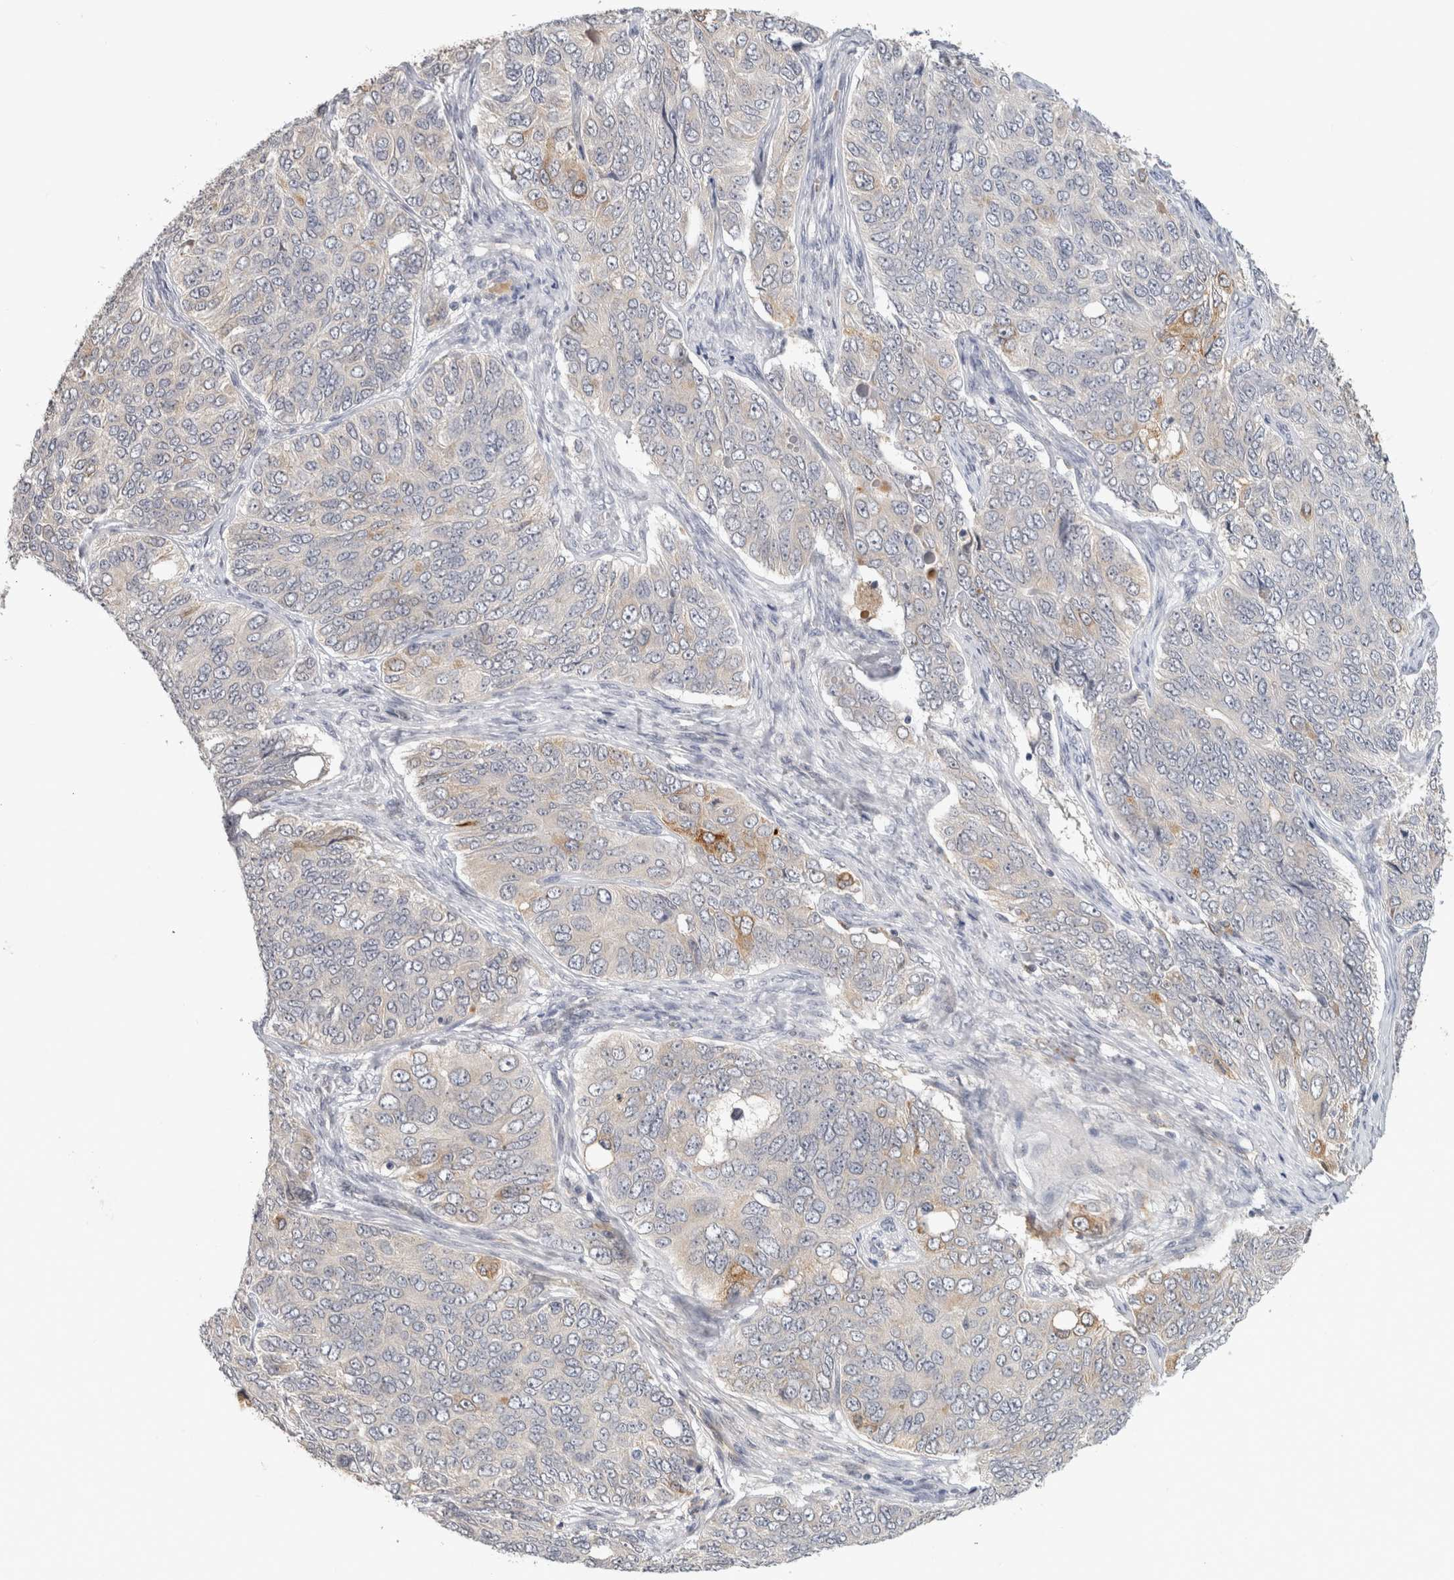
{"staining": {"intensity": "moderate", "quantity": "<25%", "location": "cytoplasmic/membranous"}, "tissue": "ovarian cancer", "cell_type": "Tumor cells", "image_type": "cancer", "snomed": [{"axis": "morphology", "description": "Carcinoma, endometroid"}, {"axis": "topography", "description": "Ovary"}], "caption": "Brown immunohistochemical staining in ovarian endometroid carcinoma exhibits moderate cytoplasmic/membranous positivity in about <25% of tumor cells. (brown staining indicates protein expression, while blue staining denotes nuclei).", "gene": "APOL2", "patient": {"sex": "female", "age": 51}}